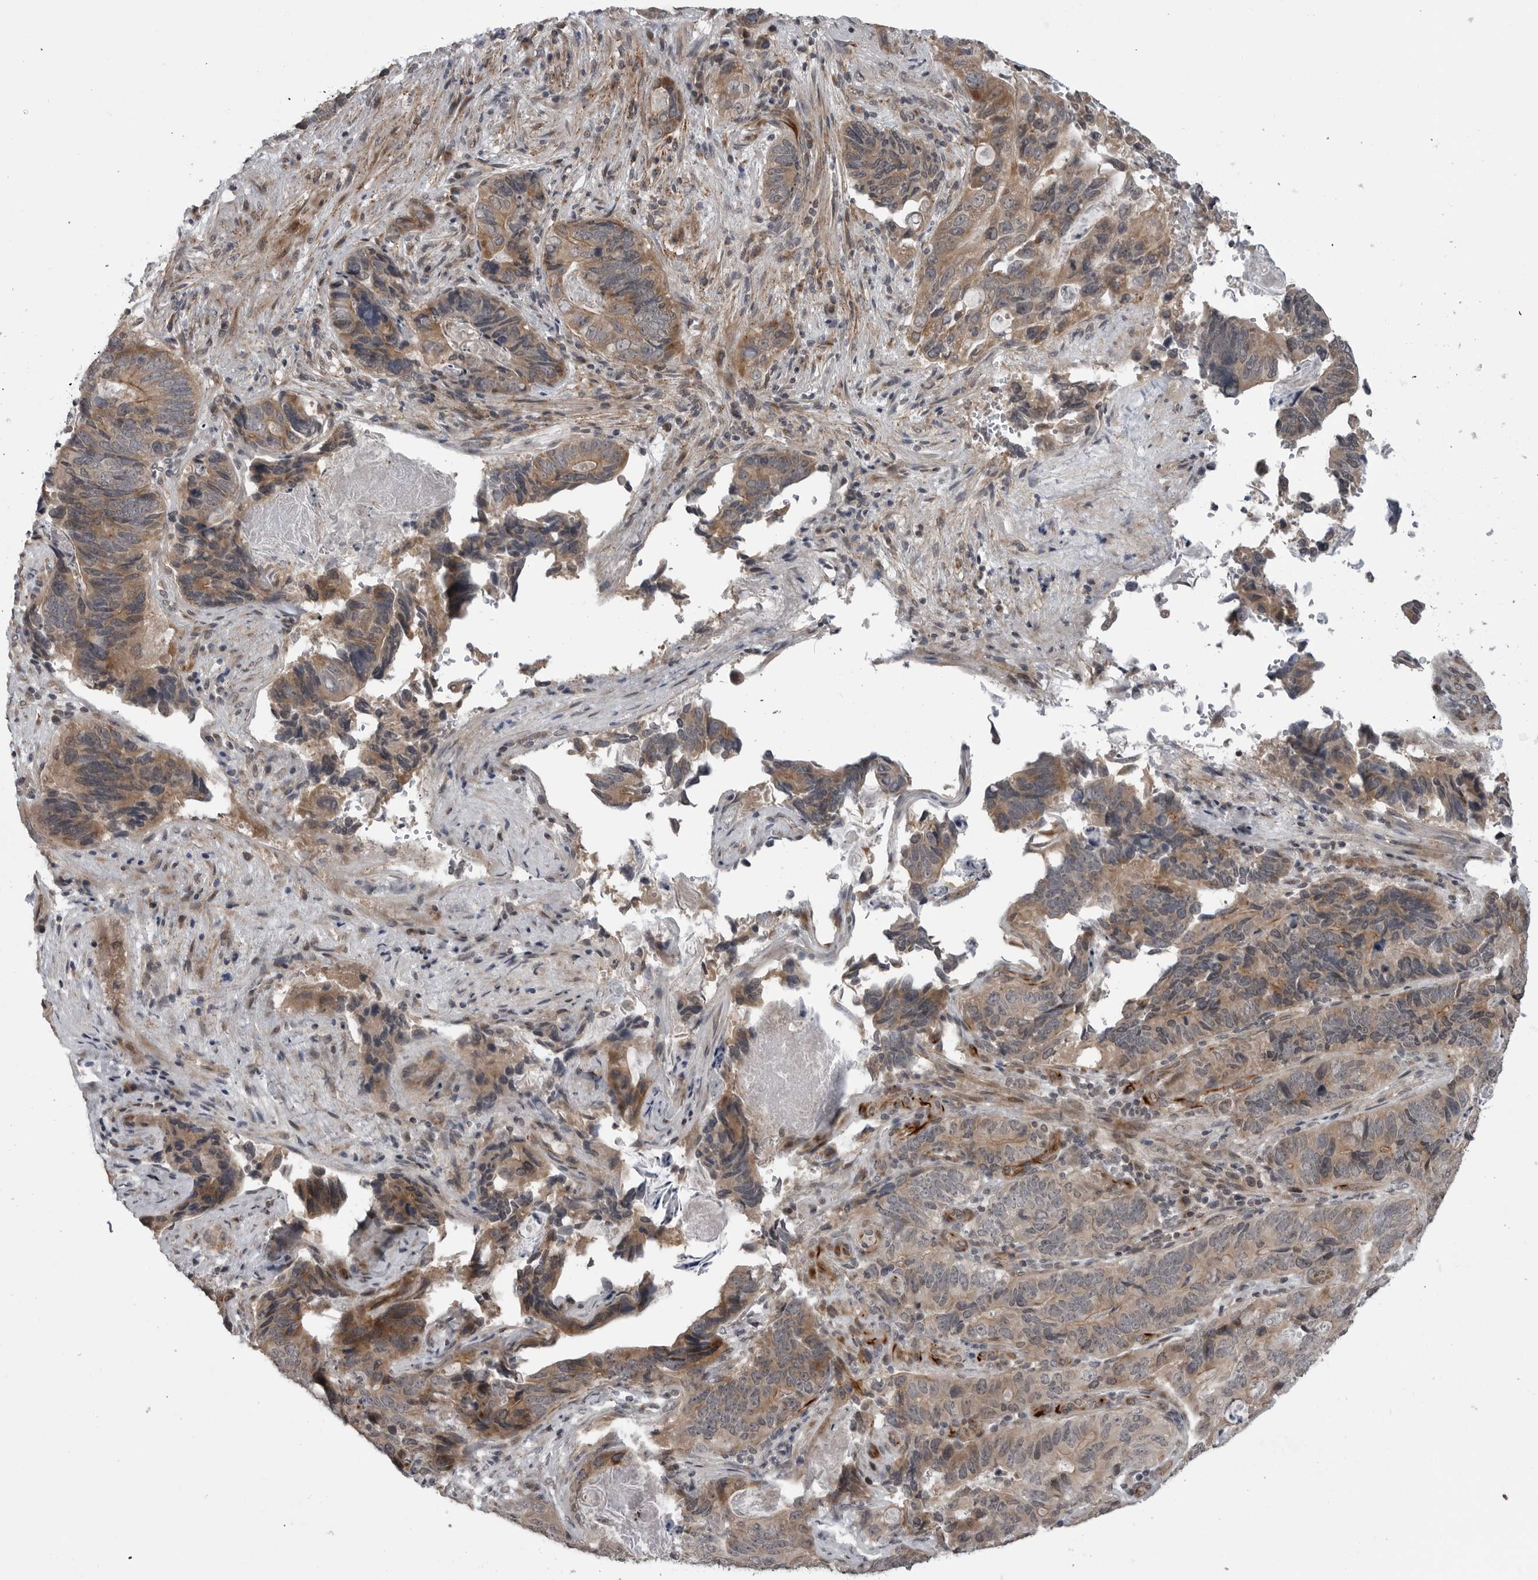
{"staining": {"intensity": "moderate", "quantity": "25%-75%", "location": "cytoplasmic/membranous"}, "tissue": "stomach cancer", "cell_type": "Tumor cells", "image_type": "cancer", "snomed": [{"axis": "morphology", "description": "Normal tissue, NOS"}, {"axis": "morphology", "description": "Adenocarcinoma, NOS"}, {"axis": "topography", "description": "Stomach"}], "caption": "About 25%-75% of tumor cells in stomach cancer (adenocarcinoma) exhibit moderate cytoplasmic/membranous protein expression as visualized by brown immunohistochemical staining.", "gene": "FAAP100", "patient": {"sex": "female", "age": 89}}